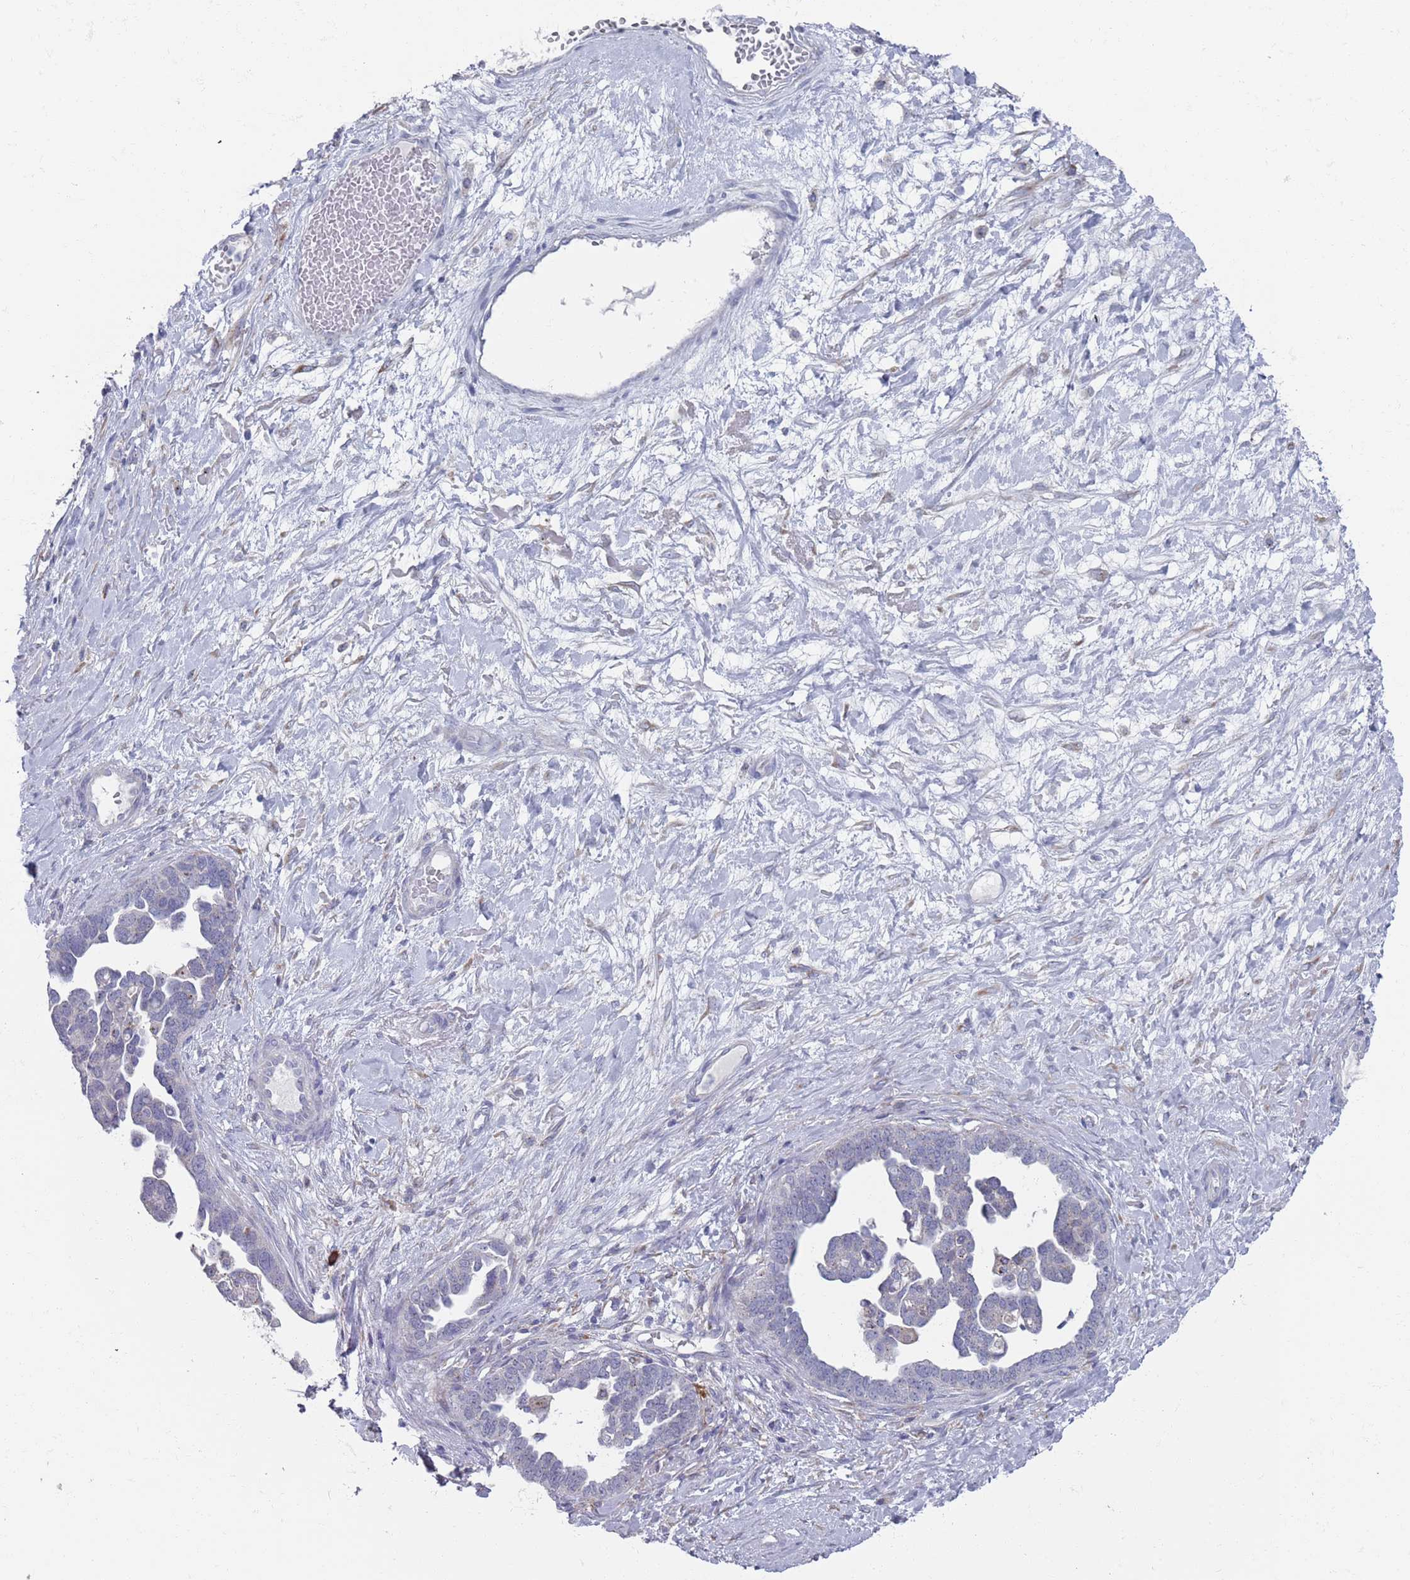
{"staining": {"intensity": "negative", "quantity": "none", "location": "none"}, "tissue": "ovarian cancer", "cell_type": "Tumor cells", "image_type": "cancer", "snomed": [{"axis": "morphology", "description": "Cystadenocarcinoma, serous, NOS"}, {"axis": "topography", "description": "Ovary"}], "caption": "An IHC micrograph of ovarian serous cystadenocarcinoma is shown. There is no staining in tumor cells of ovarian serous cystadenocarcinoma. (Stains: DAB immunohistochemistry (IHC) with hematoxylin counter stain, Microscopy: brightfield microscopy at high magnification).", "gene": "MAT1A", "patient": {"sex": "female", "age": 54}}